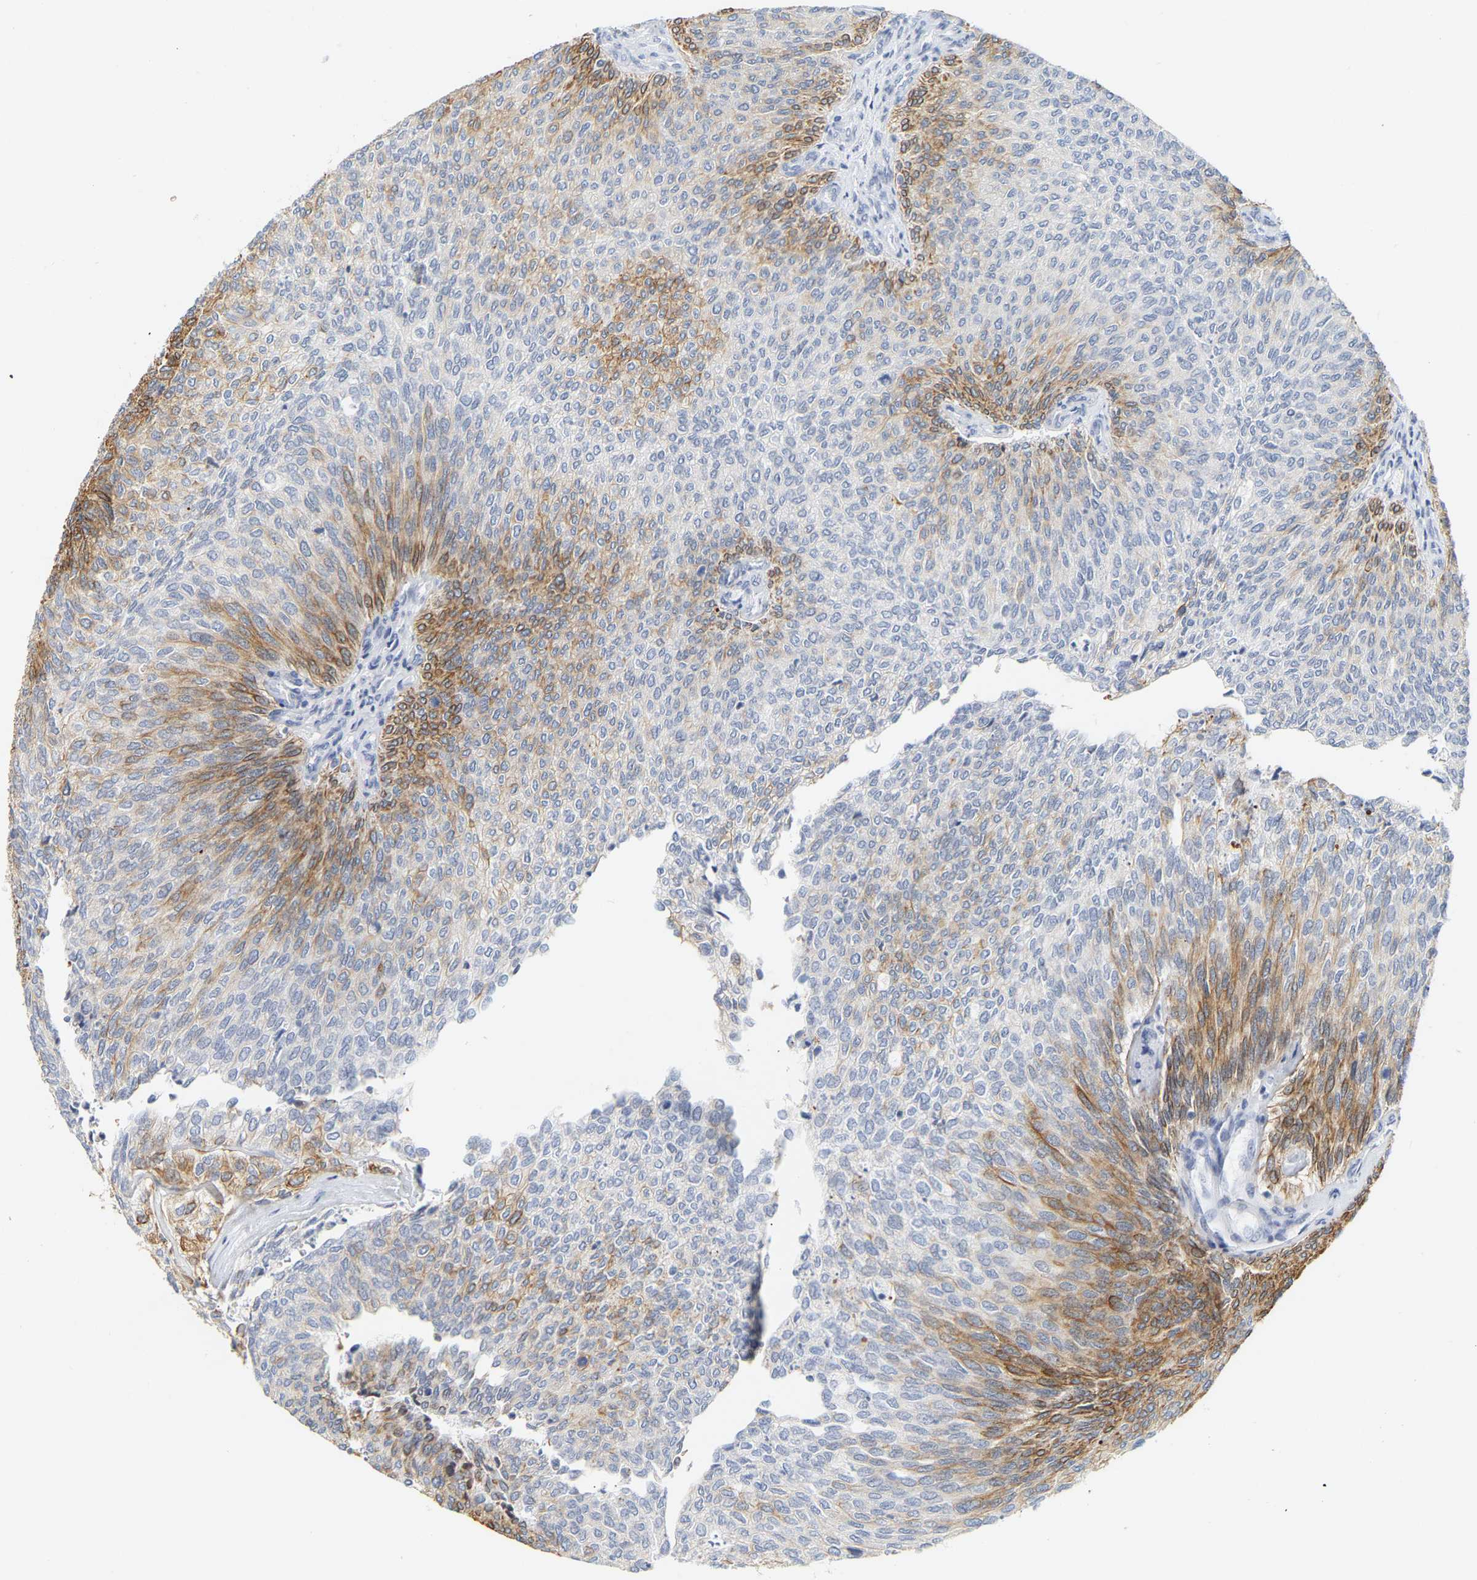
{"staining": {"intensity": "moderate", "quantity": "<25%", "location": "cytoplasmic/membranous"}, "tissue": "urothelial cancer", "cell_type": "Tumor cells", "image_type": "cancer", "snomed": [{"axis": "morphology", "description": "Urothelial carcinoma, Low grade"}, {"axis": "topography", "description": "Urinary bladder"}], "caption": "Brown immunohistochemical staining in human urothelial cancer displays moderate cytoplasmic/membranous staining in about <25% of tumor cells. (DAB IHC, brown staining for protein, blue staining for nuclei).", "gene": "KRT76", "patient": {"sex": "female", "age": 79}}